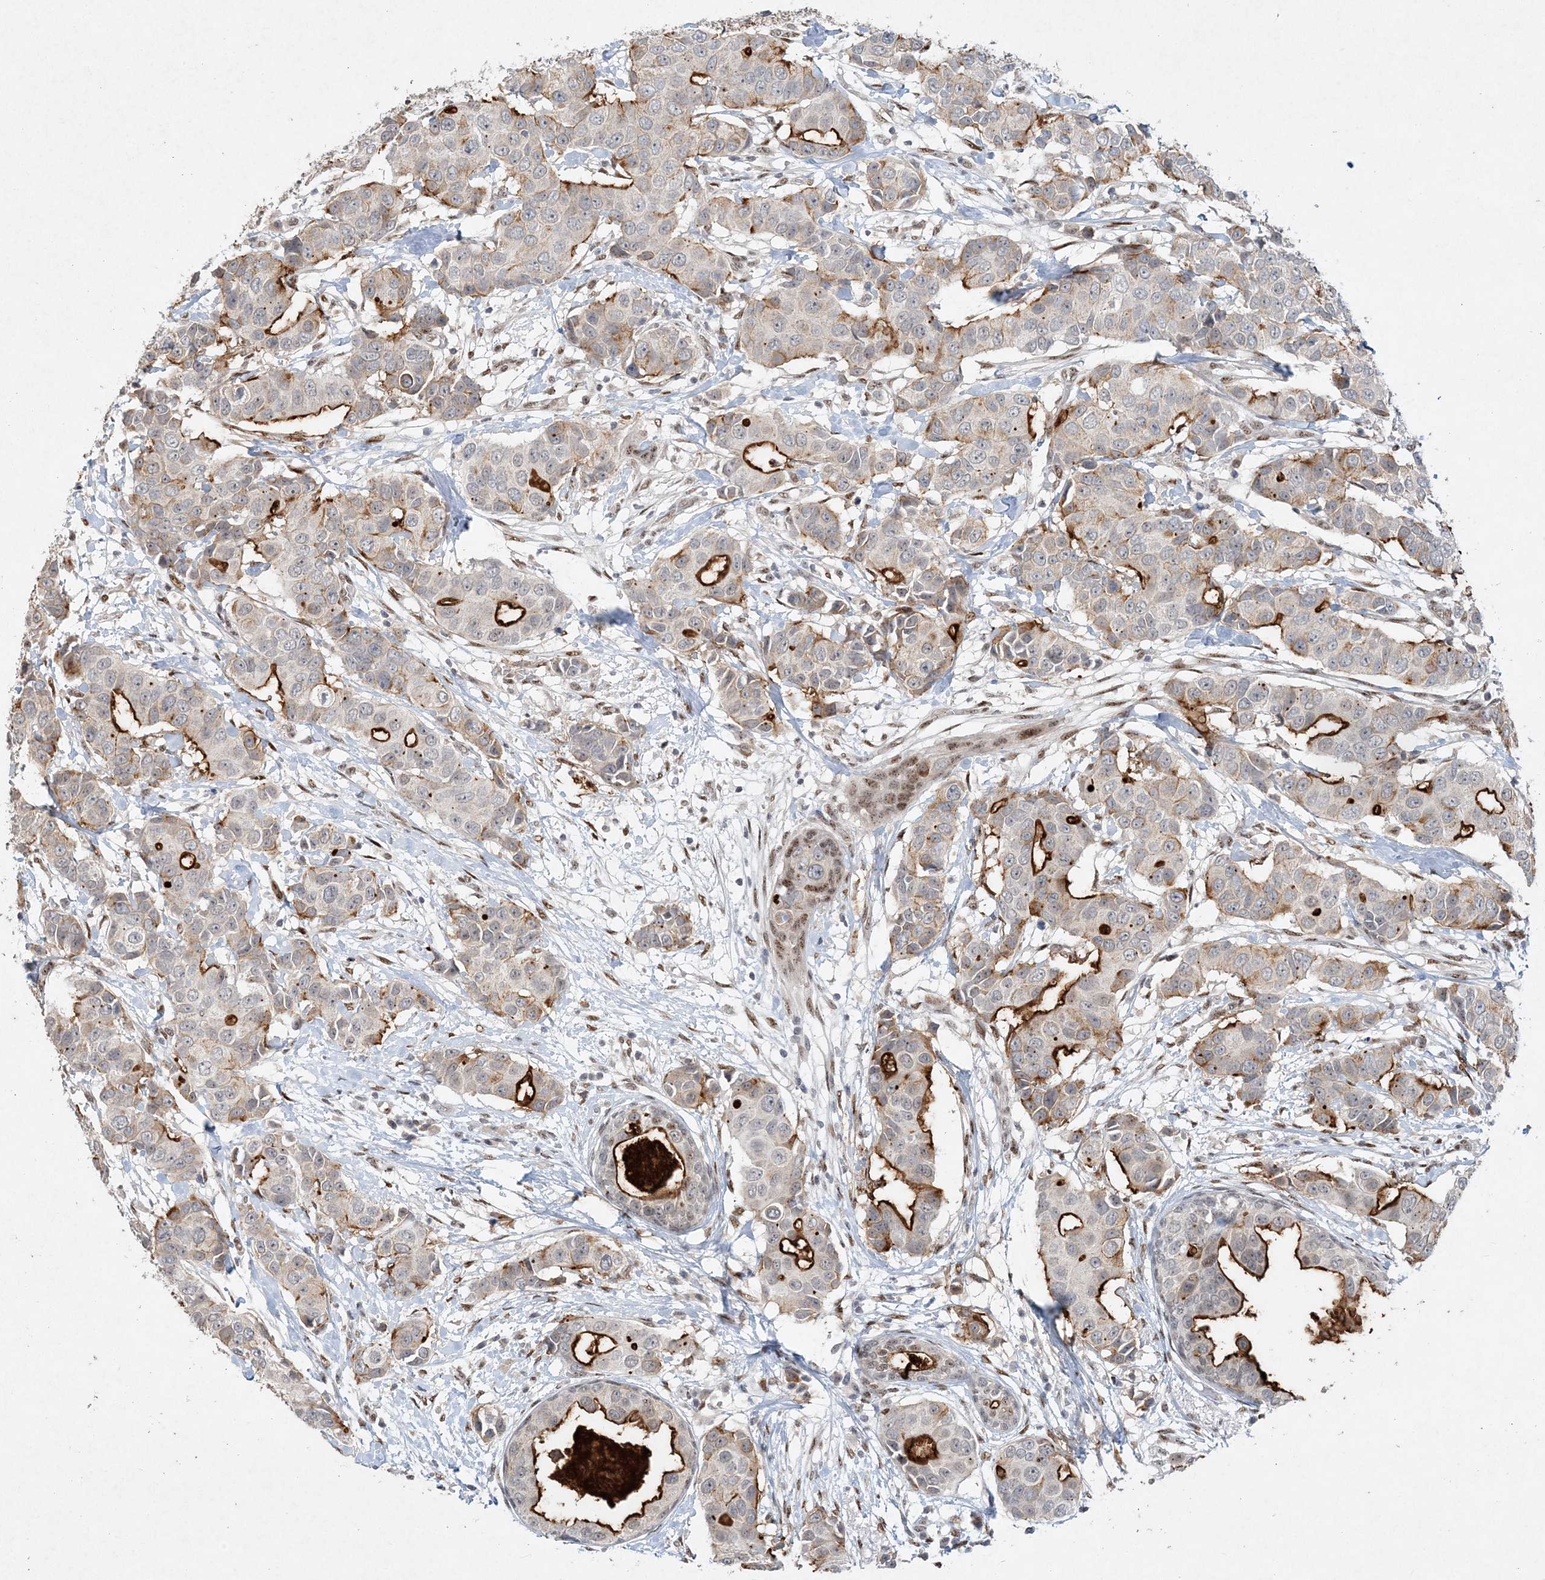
{"staining": {"intensity": "strong", "quantity": "<25%", "location": "cytoplasmic/membranous"}, "tissue": "breast cancer", "cell_type": "Tumor cells", "image_type": "cancer", "snomed": [{"axis": "morphology", "description": "Normal tissue, NOS"}, {"axis": "morphology", "description": "Duct carcinoma"}, {"axis": "topography", "description": "Breast"}], "caption": "Tumor cells display strong cytoplasmic/membranous positivity in about <25% of cells in intraductal carcinoma (breast).", "gene": "GIN1", "patient": {"sex": "female", "age": 39}}